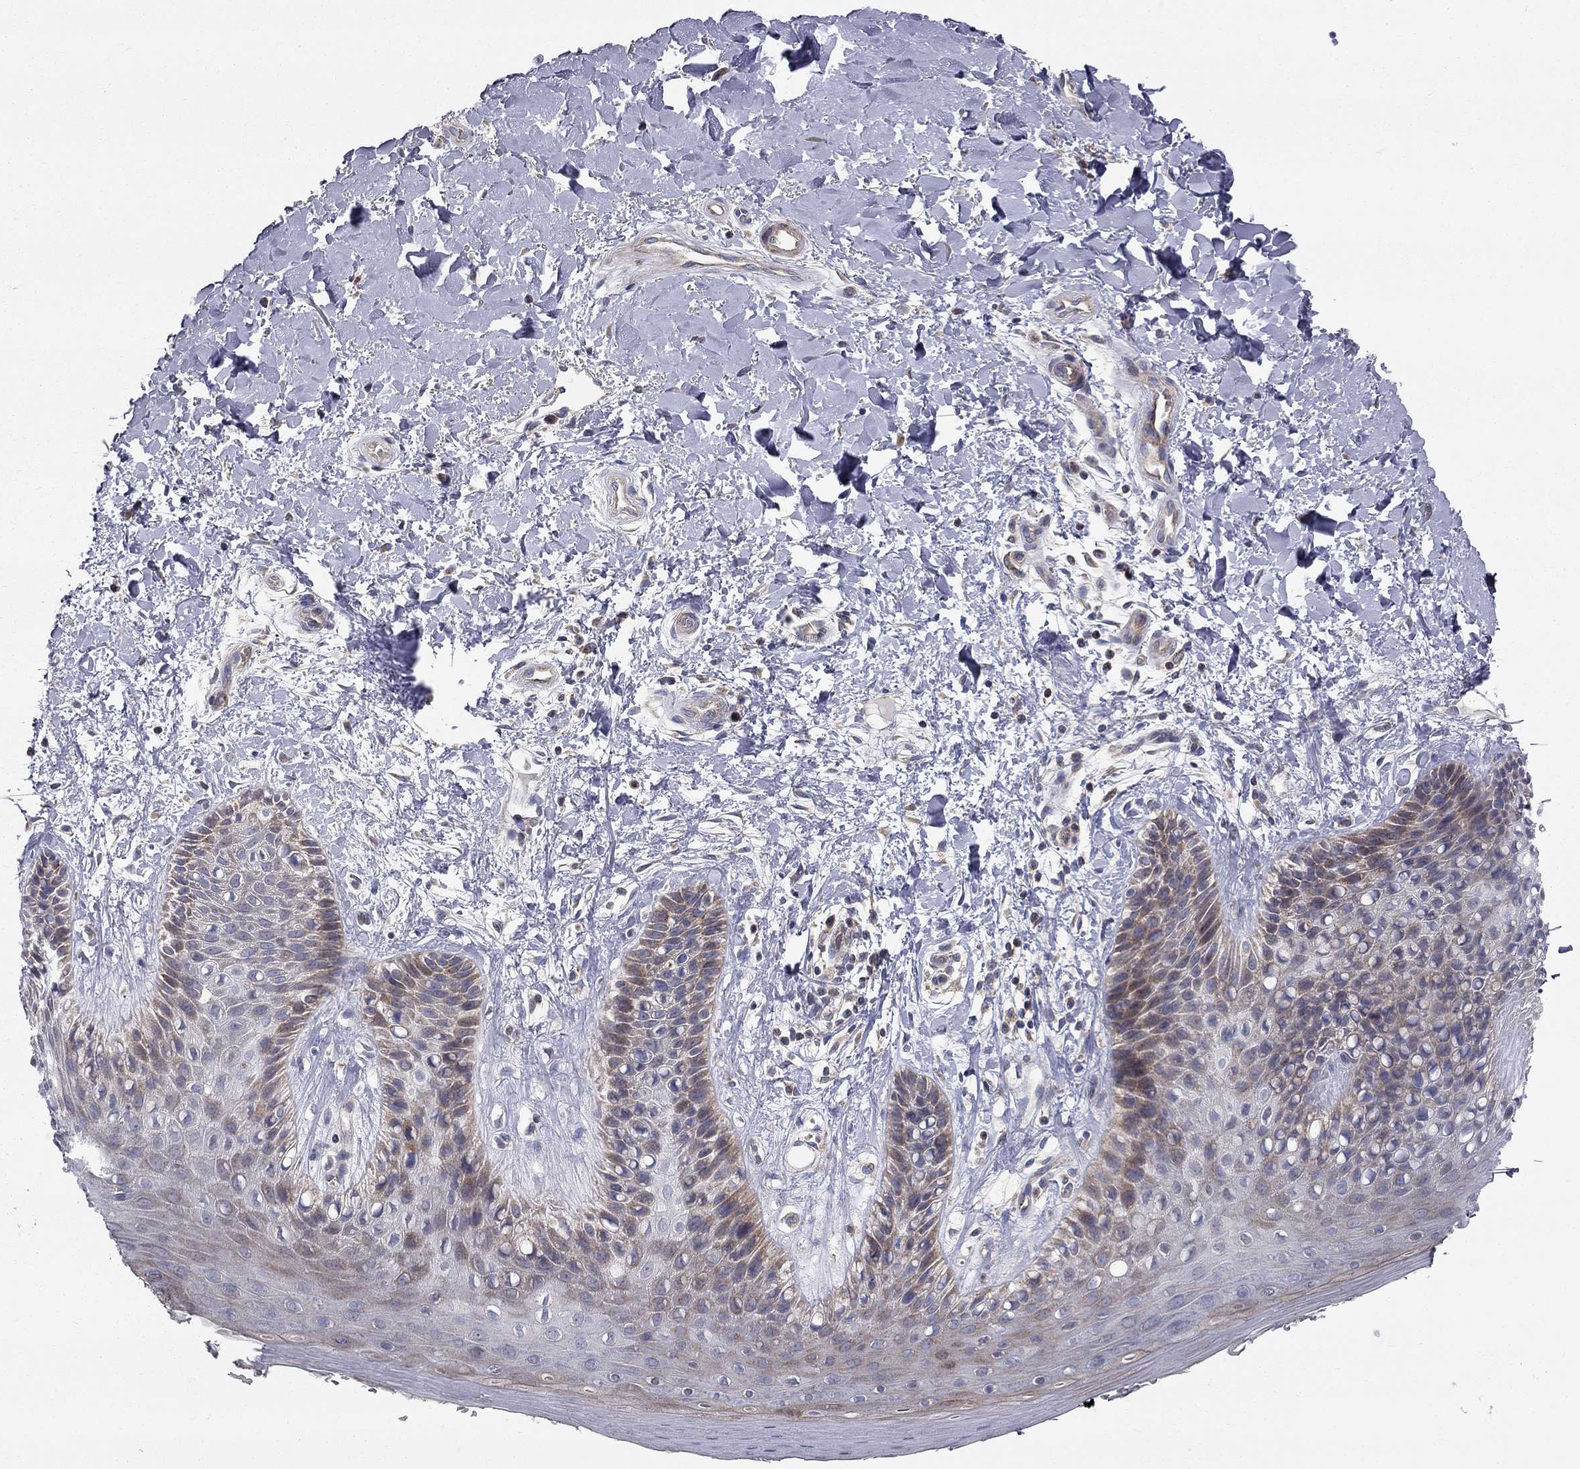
{"staining": {"intensity": "moderate", "quantity": "25%-75%", "location": "cytoplasmic/membranous"}, "tissue": "skin", "cell_type": "Epidermal cells", "image_type": "normal", "snomed": [{"axis": "morphology", "description": "Normal tissue, NOS"}, {"axis": "topography", "description": "Anal"}], "caption": "Skin stained with immunohistochemistry (IHC) demonstrates moderate cytoplasmic/membranous positivity in approximately 25%-75% of epidermal cells.", "gene": "KANSL1L", "patient": {"sex": "male", "age": 36}}